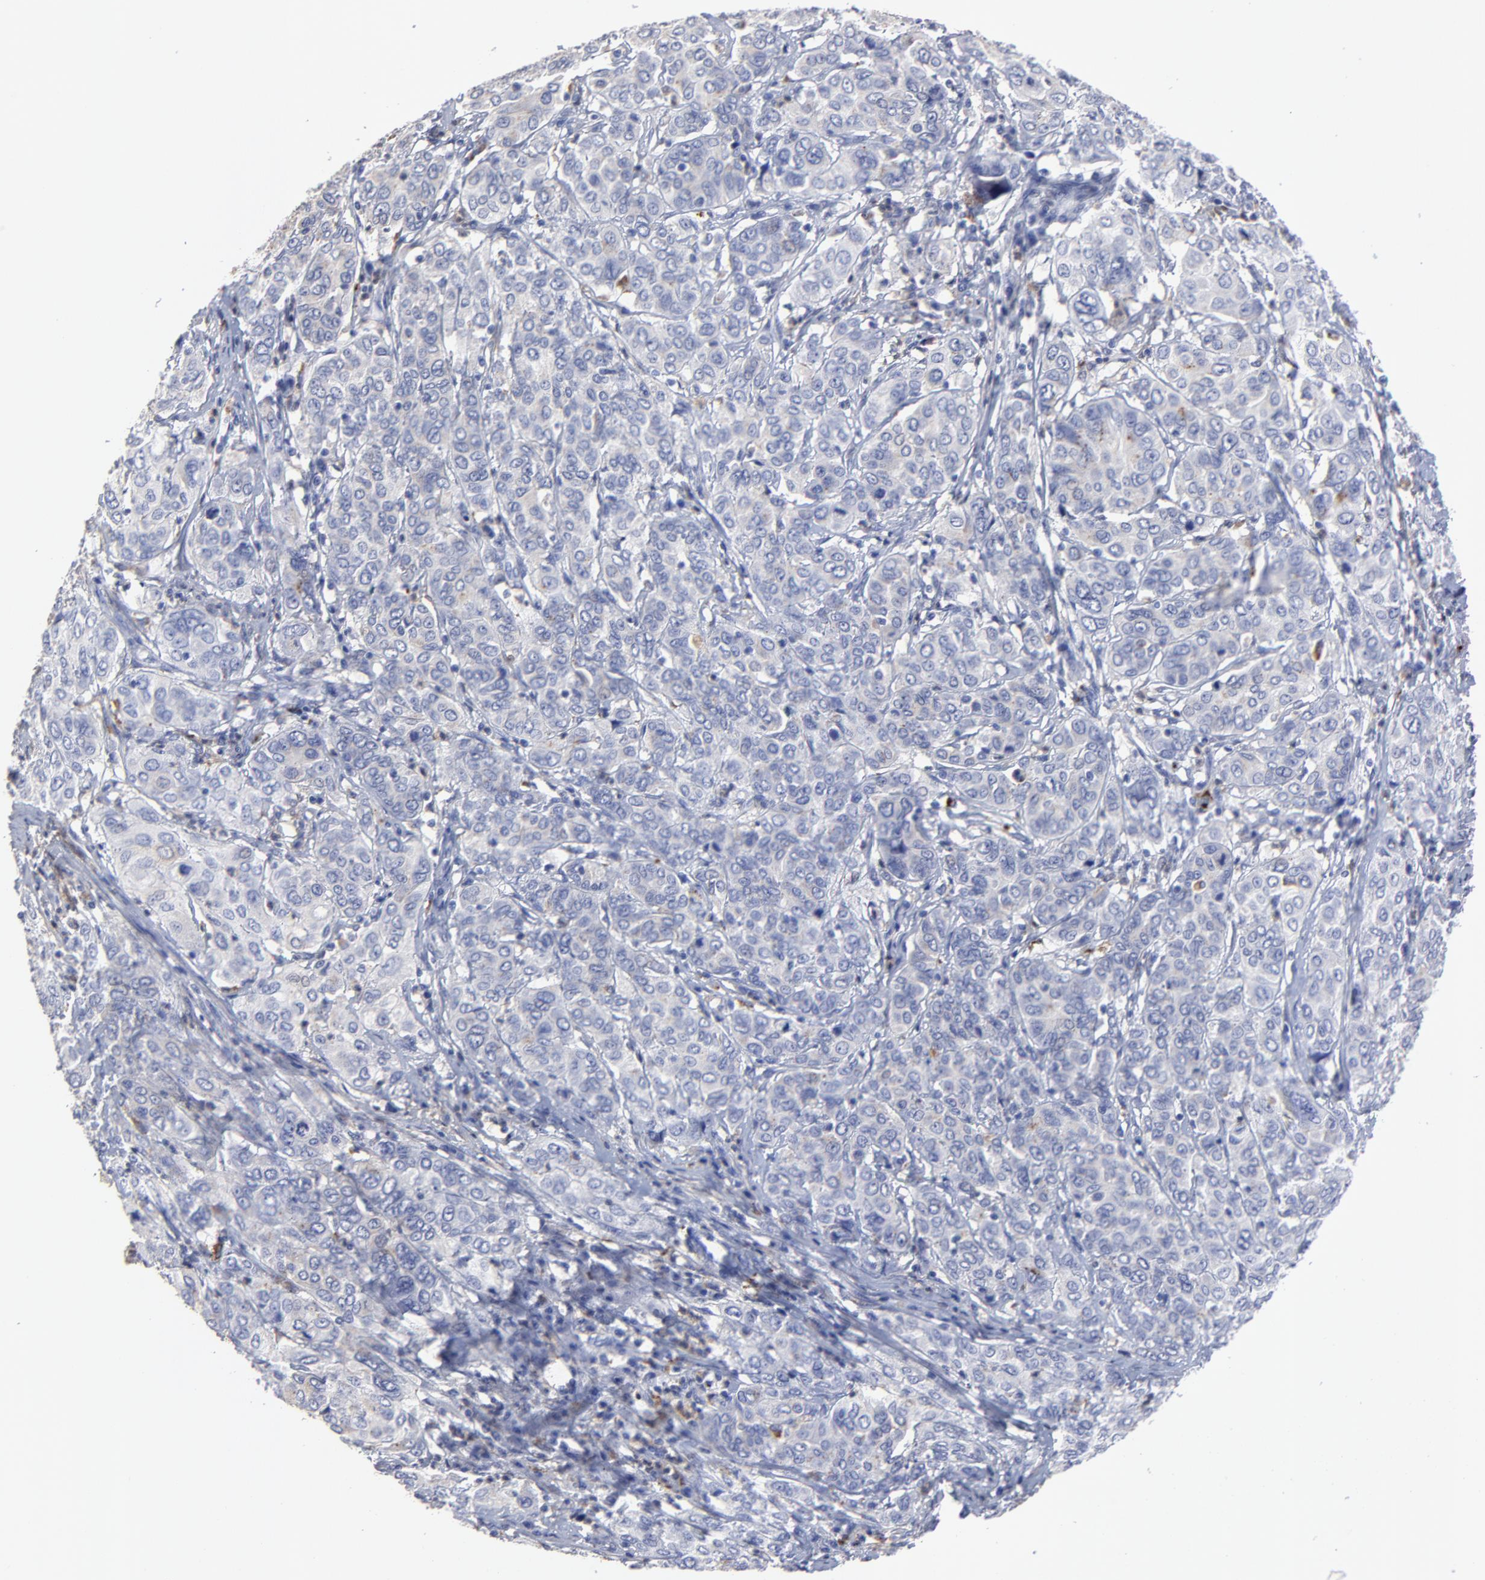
{"staining": {"intensity": "weak", "quantity": "<25%", "location": "cytoplasmic/membranous"}, "tissue": "cervical cancer", "cell_type": "Tumor cells", "image_type": "cancer", "snomed": [{"axis": "morphology", "description": "Squamous cell carcinoma, NOS"}, {"axis": "topography", "description": "Cervix"}], "caption": "A high-resolution photomicrograph shows immunohistochemistry (IHC) staining of cervical cancer, which displays no significant positivity in tumor cells.", "gene": "SMARCA1", "patient": {"sex": "female", "age": 38}}